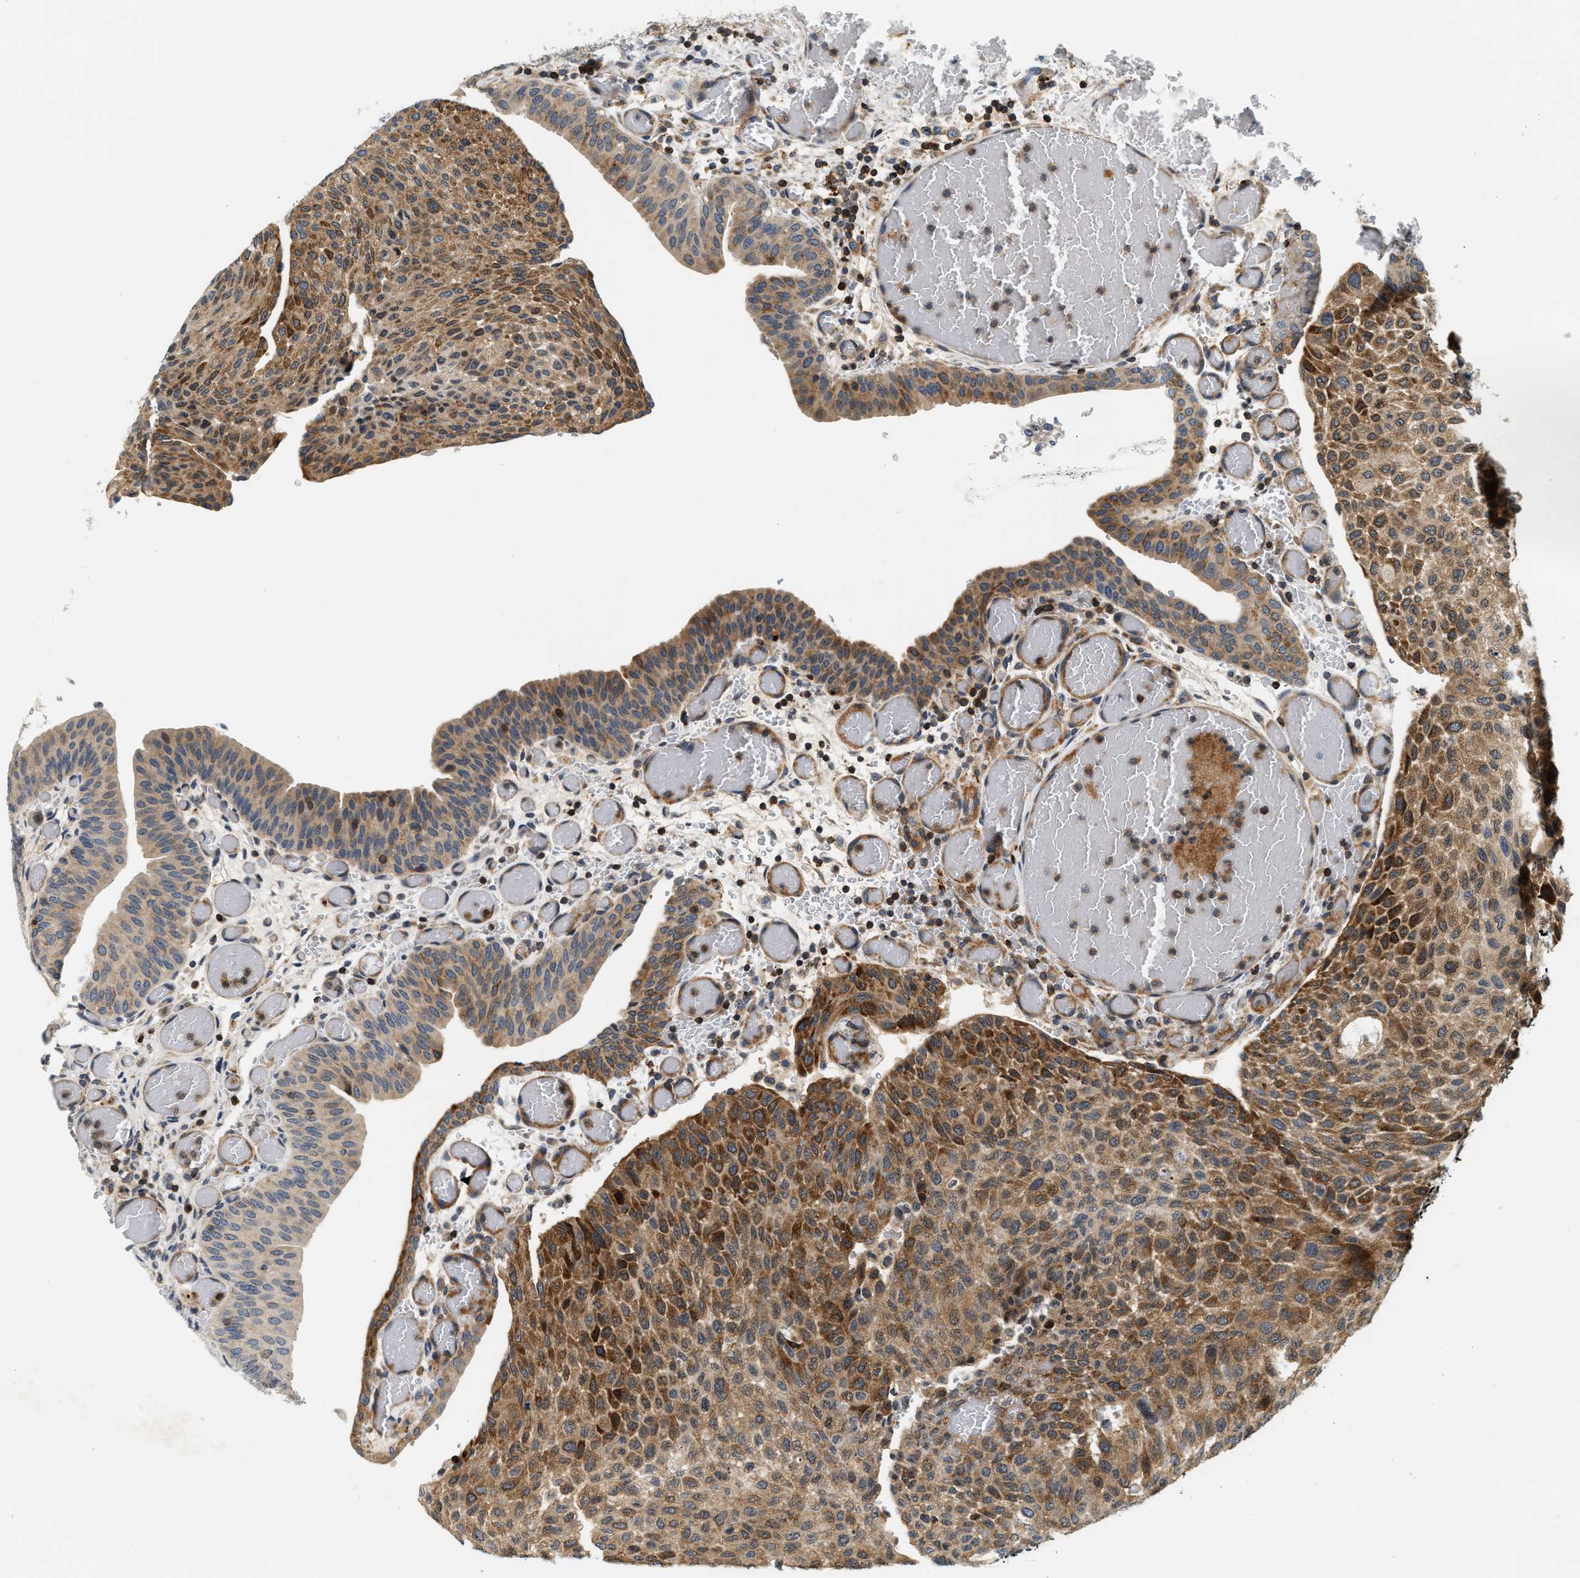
{"staining": {"intensity": "strong", "quantity": "25%-75%", "location": "cytoplasmic/membranous"}, "tissue": "urothelial cancer", "cell_type": "Tumor cells", "image_type": "cancer", "snomed": [{"axis": "morphology", "description": "Urothelial carcinoma, Low grade"}, {"axis": "morphology", "description": "Urothelial carcinoma, High grade"}, {"axis": "topography", "description": "Urinary bladder"}], "caption": "This micrograph reveals urothelial carcinoma (low-grade) stained with immunohistochemistry to label a protein in brown. The cytoplasmic/membranous of tumor cells show strong positivity for the protein. Nuclei are counter-stained blue.", "gene": "SAMD9", "patient": {"sex": "male", "age": 35}}